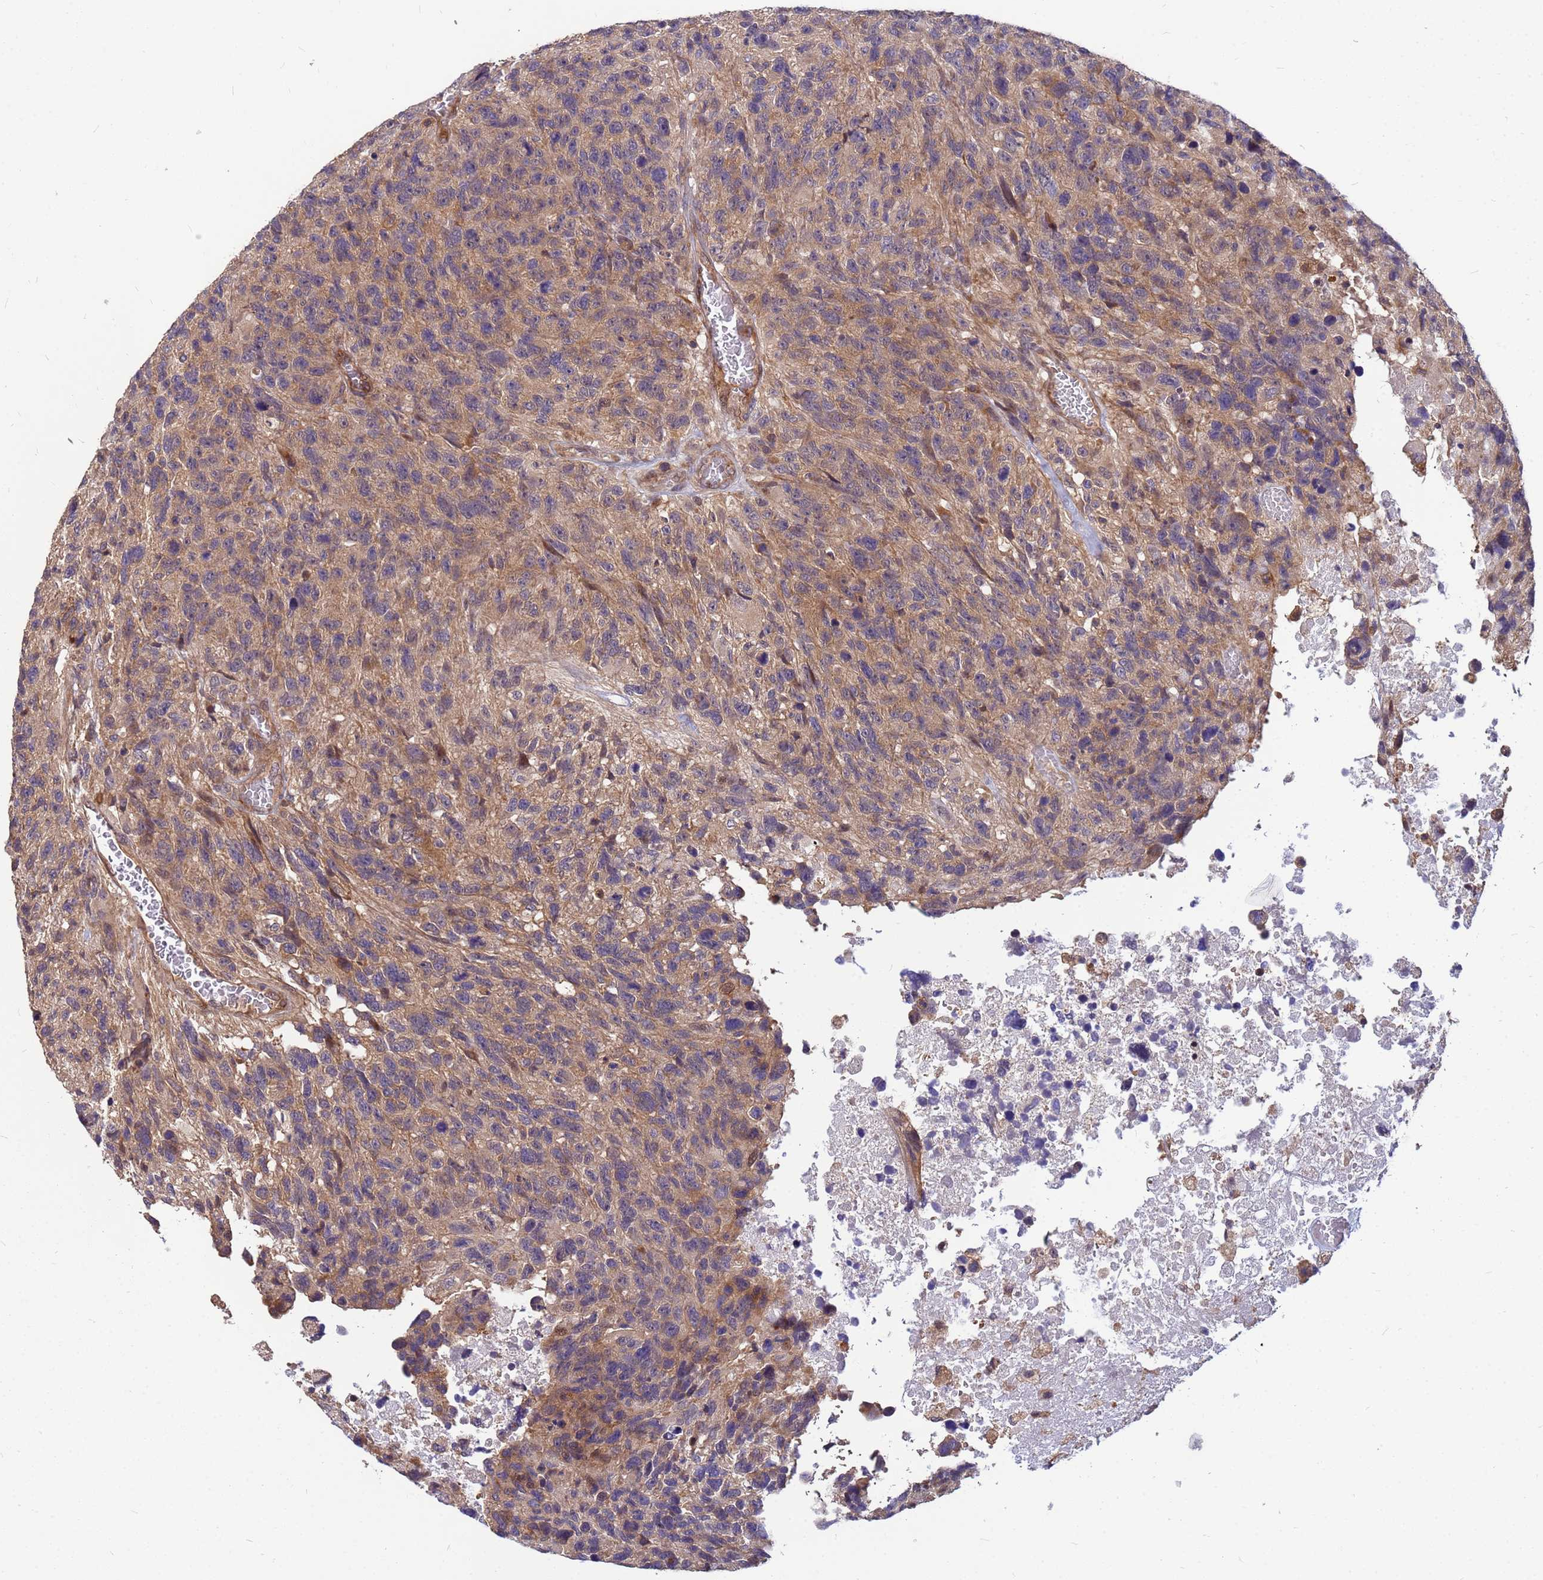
{"staining": {"intensity": "weak", "quantity": ">75%", "location": "cytoplasmic/membranous"}, "tissue": "glioma", "cell_type": "Tumor cells", "image_type": "cancer", "snomed": [{"axis": "morphology", "description": "Glioma, malignant, High grade"}, {"axis": "topography", "description": "Brain"}], "caption": "High-grade glioma (malignant) stained for a protein (brown) shows weak cytoplasmic/membranous positive expression in about >75% of tumor cells.", "gene": "DUS4L", "patient": {"sex": "male", "age": 69}}